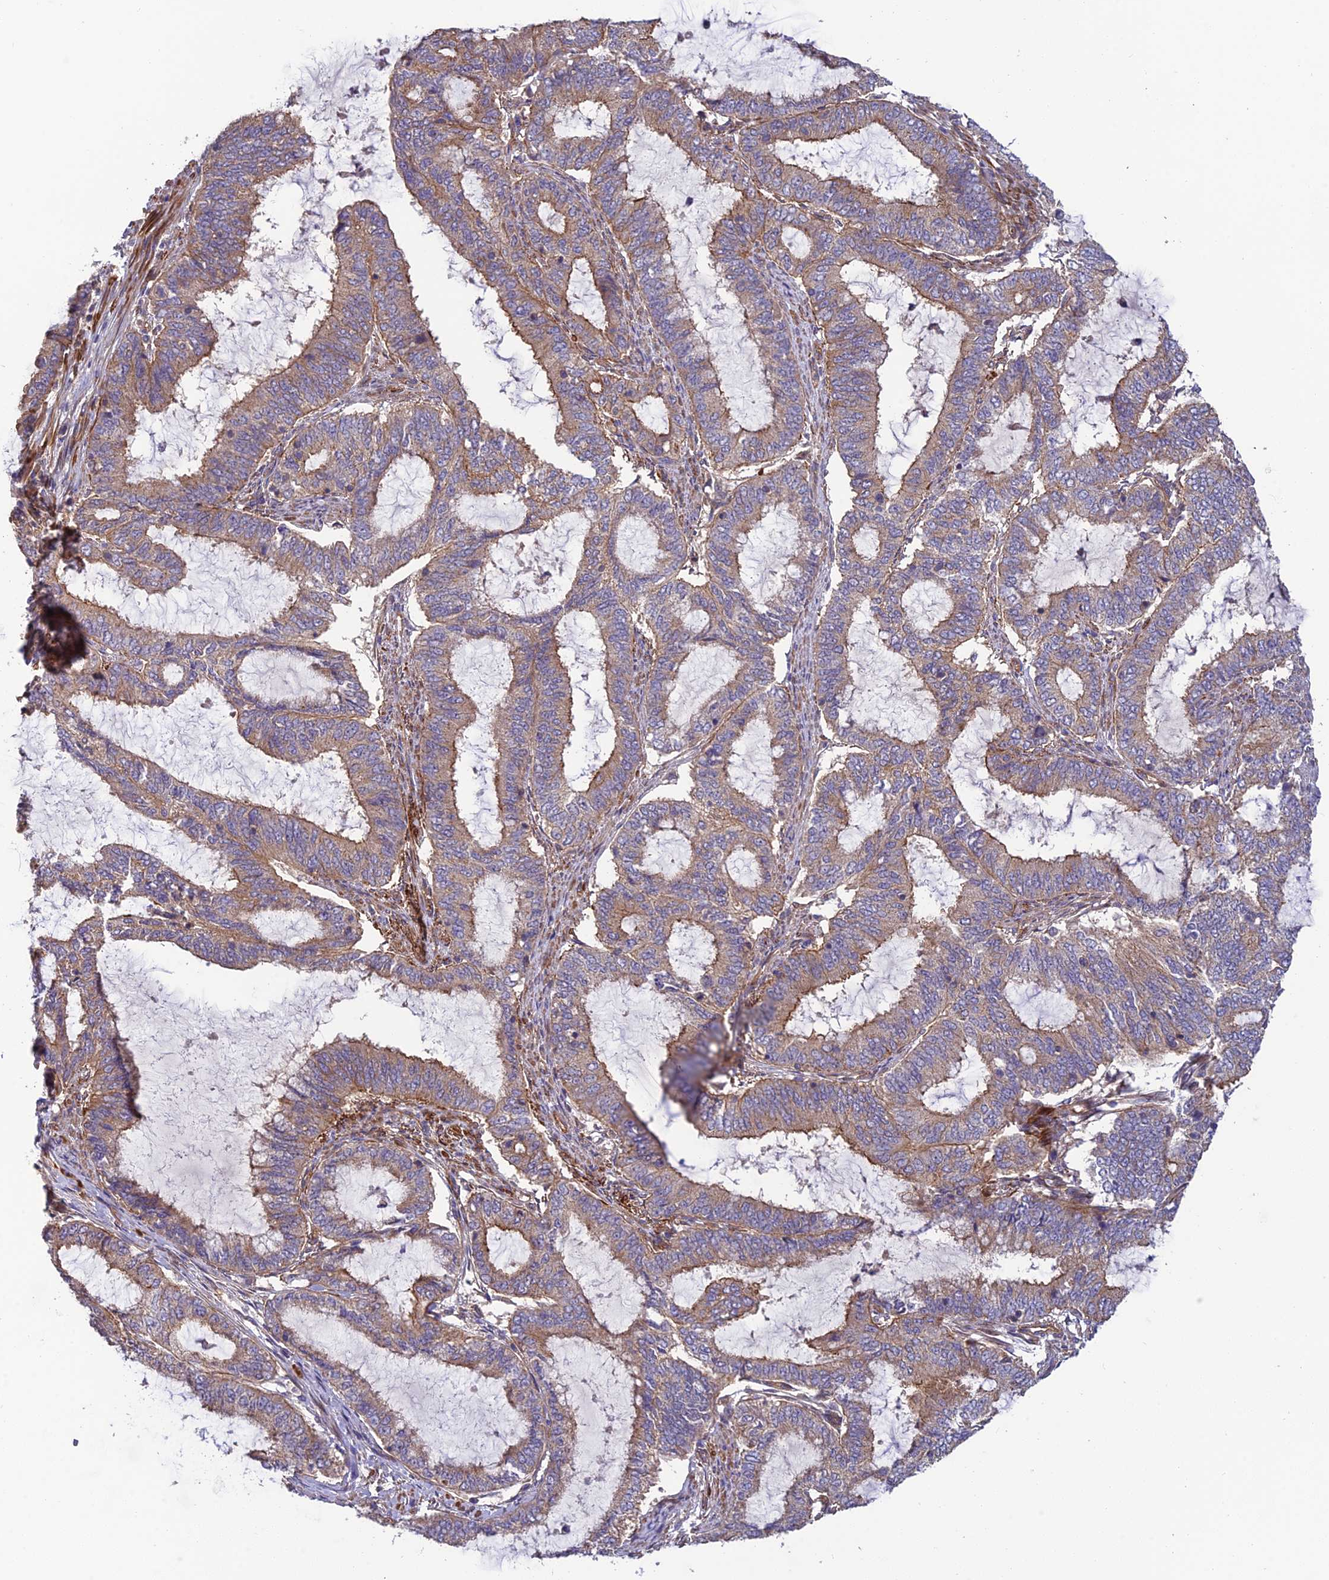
{"staining": {"intensity": "moderate", "quantity": ">75%", "location": "cytoplasmic/membranous"}, "tissue": "endometrial cancer", "cell_type": "Tumor cells", "image_type": "cancer", "snomed": [{"axis": "morphology", "description": "Adenocarcinoma, NOS"}, {"axis": "topography", "description": "Endometrium"}], "caption": "Protein expression analysis of adenocarcinoma (endometrial) demonstrates moderate cytoplasmic/membranous positivity in approximately >75% of tumor cells.", "gene": "ADAMTS15", "patient": {"sex": "female", "age": 51}}